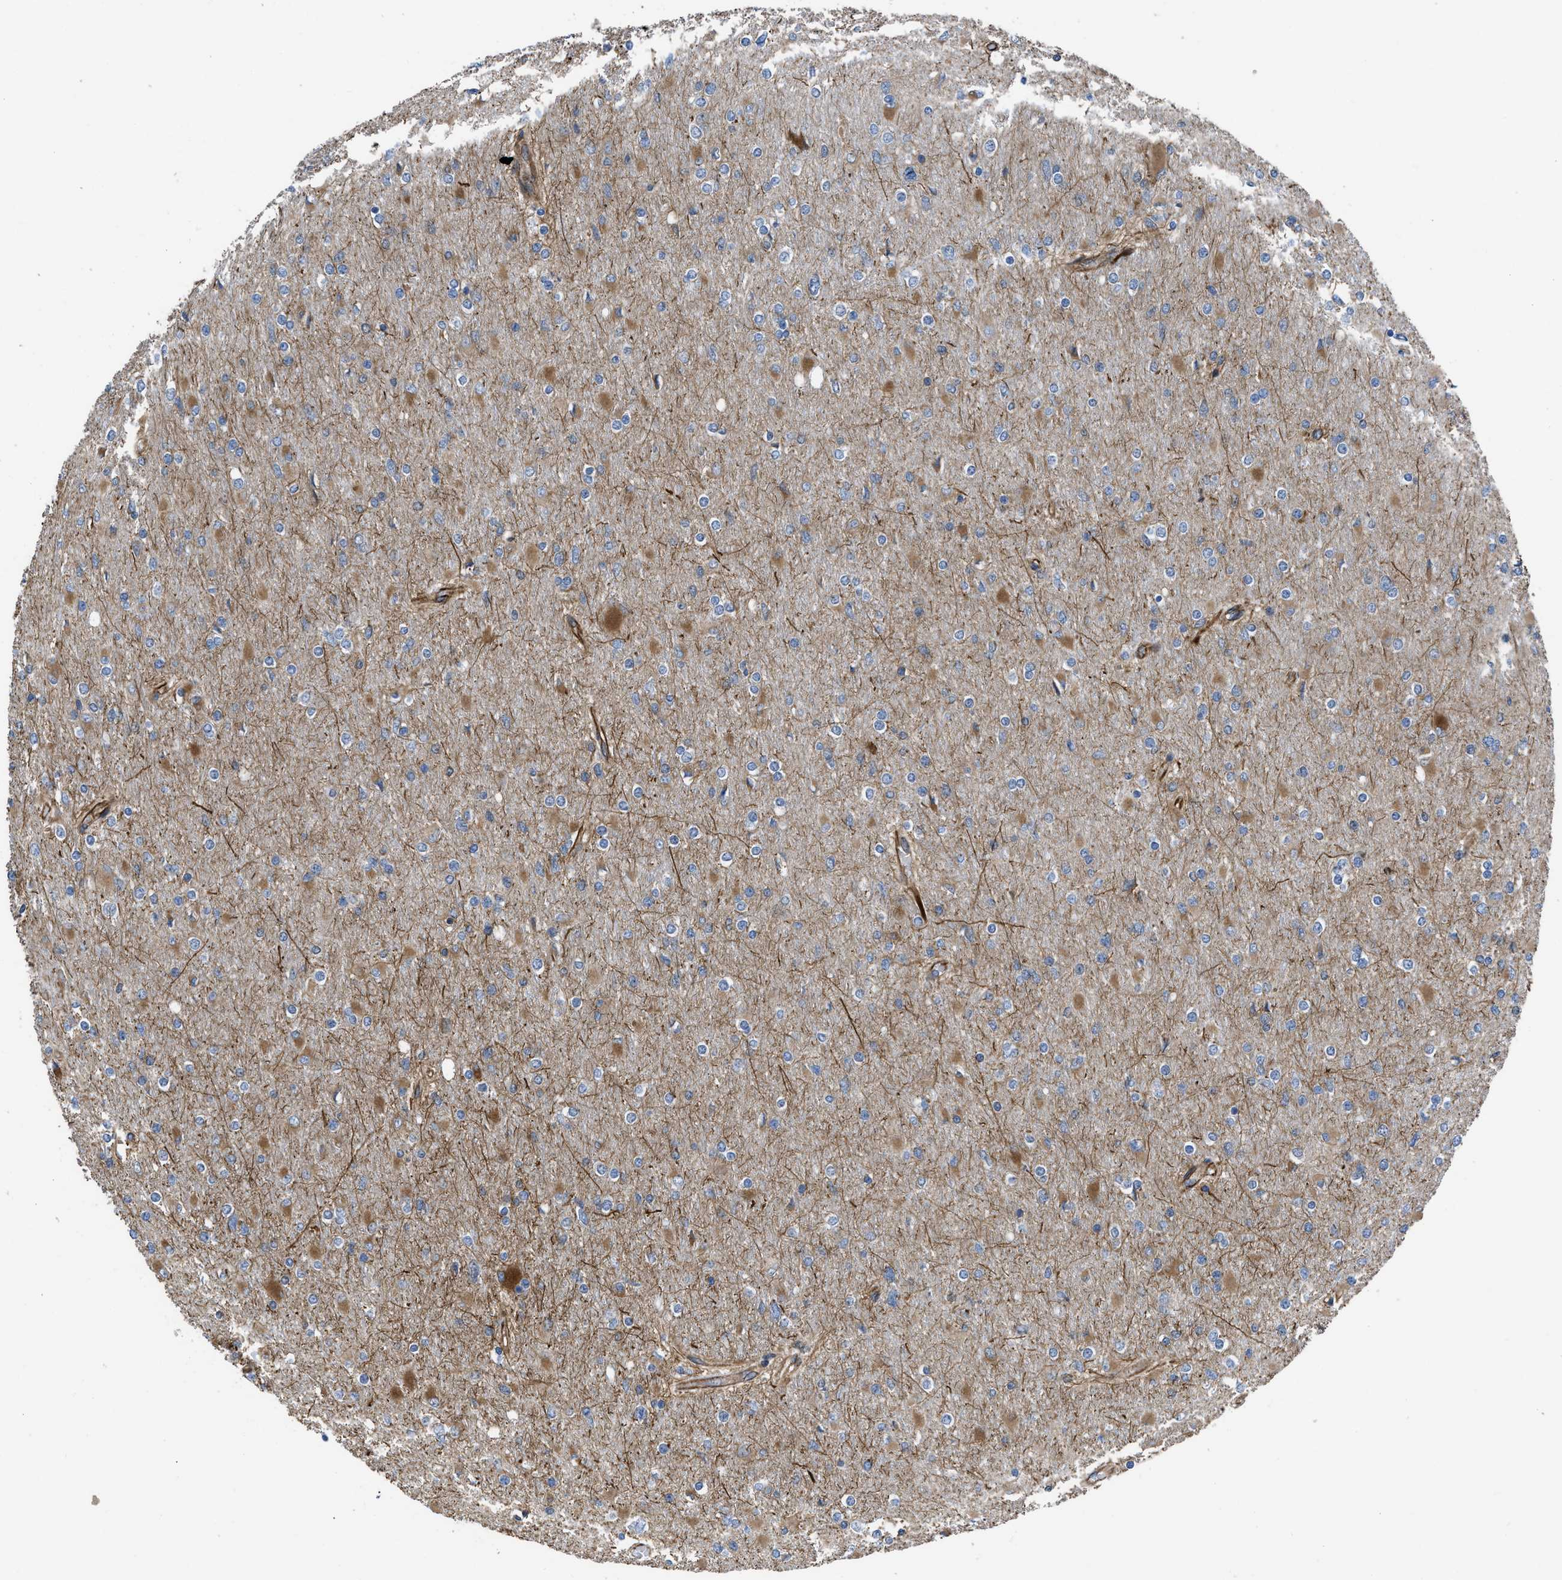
{"staining": {"intensity": "moderate", "quantity": "<25%", "location": "cytoplasmic/membranous"}, "tissue": "glioma", "cell_type": "Tumor cells", "image_type": "cancer", "snomed": [{"axis": "morphology", "description": "Glioma, malignant, High grade"}, {"axis": "topography", "description": "Cerebral cortex"}], "caption": "Immunohistochemistry micrograph of malignant glioma (high-grade) stained for a protein (brown), which displays low levels of moderate cytoplasmic/membranous positivity in about <25% of tumor cells.", "gene": "PTPRE", "patient": {"sex": "female", "age": 36}}